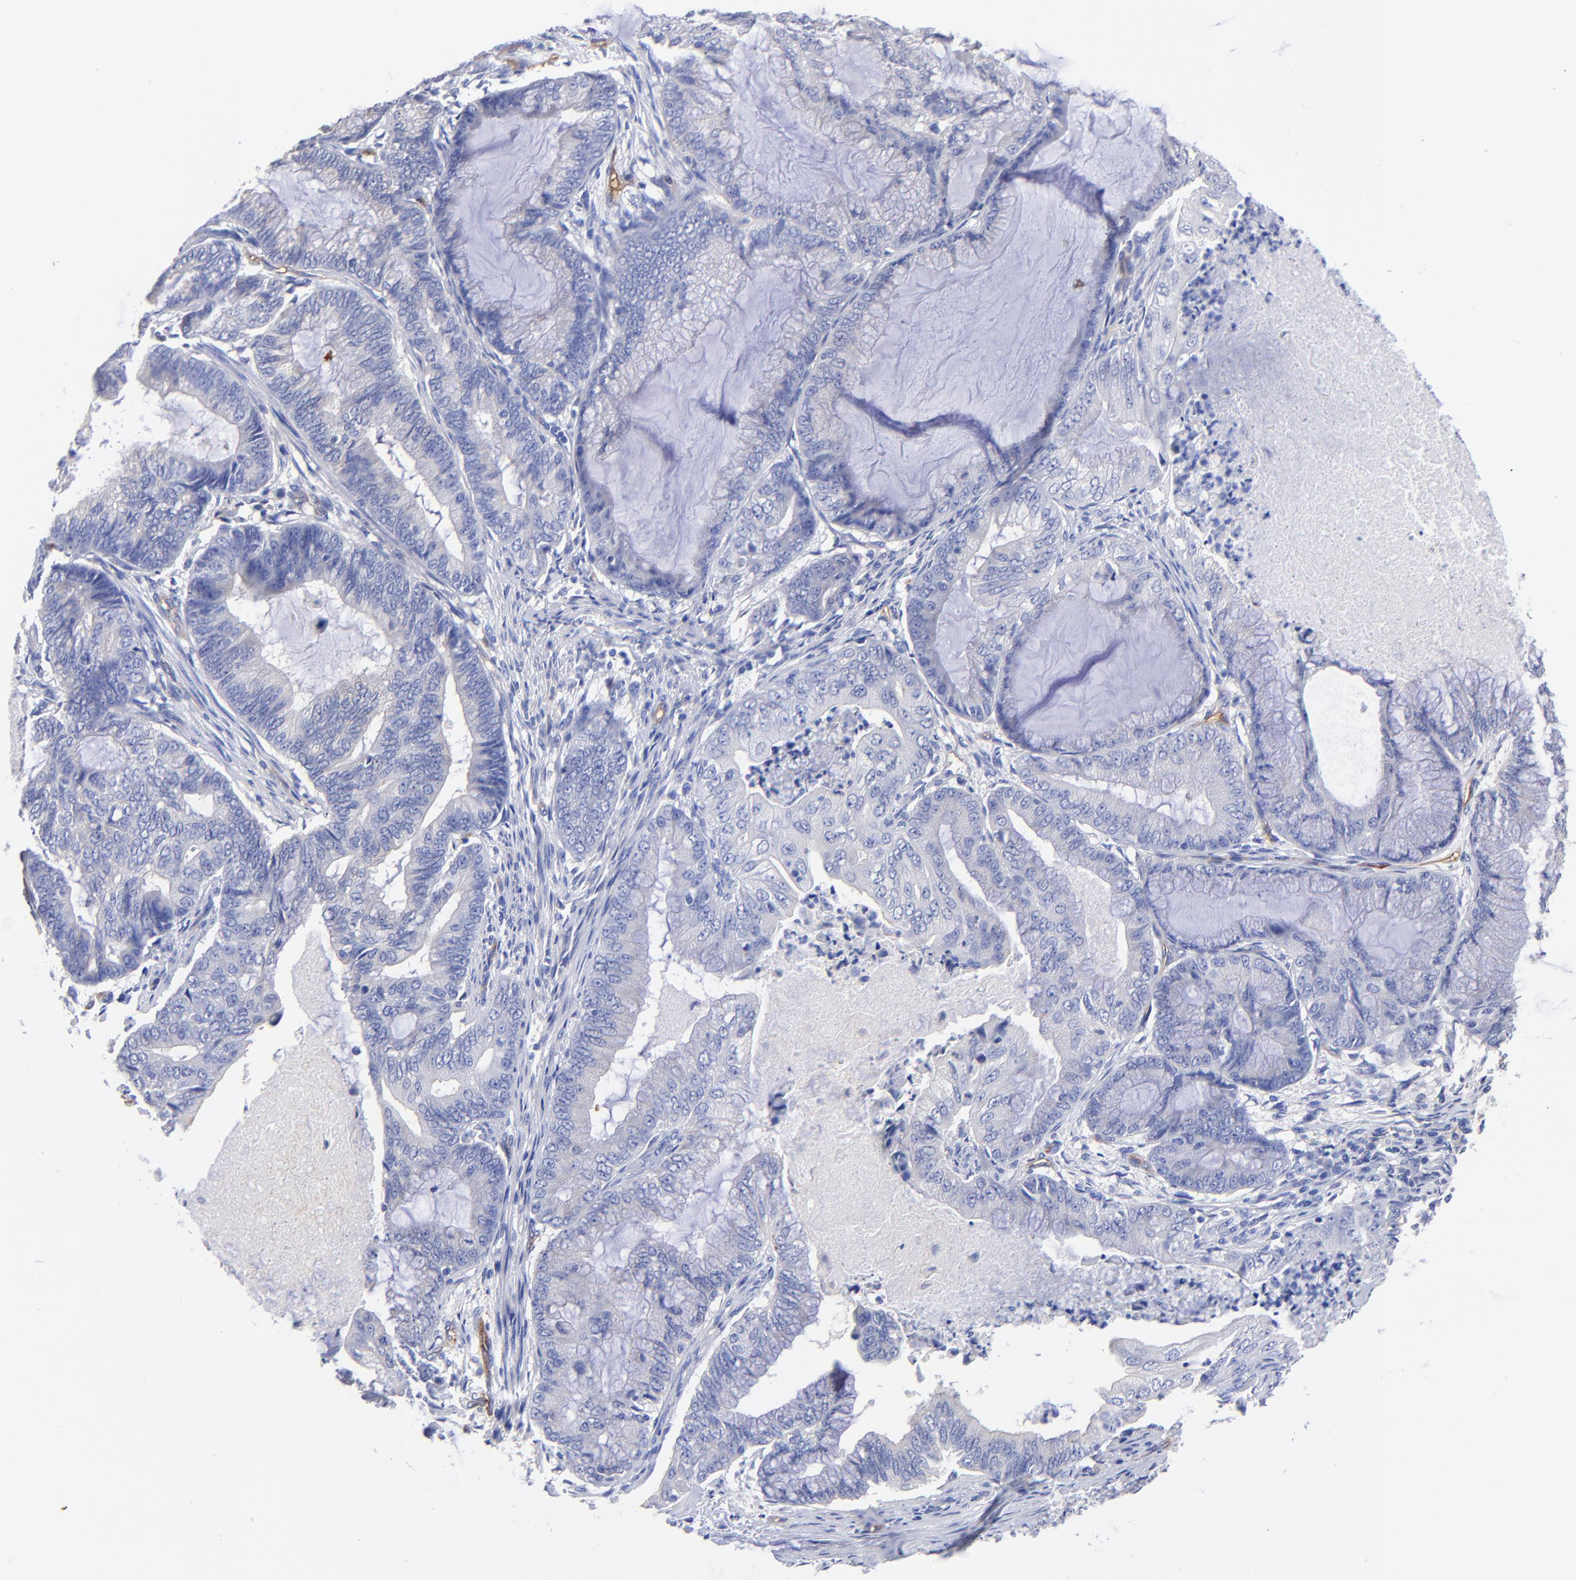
{"staining": {"intensity": "negative", "quantity": "none", "location": "none"}, "tissue": "endometrial cancer", "cell_type": "Tumor cells", "image_type": "cancer", "snomed": [{"axis": "morphology", "description": "Adenocarcinoma, NOS"}, {"axis": "topography", "description": "Endometrium"}], "caption": "The photomicrograph shows no staining of tumor cells in endometrial adenocarcinoma. (DAB IHC visualized using brightfield microscopy, high magnification).", "gene": "SLC44A2", "patient": {"sex": "female", "age": 63}}